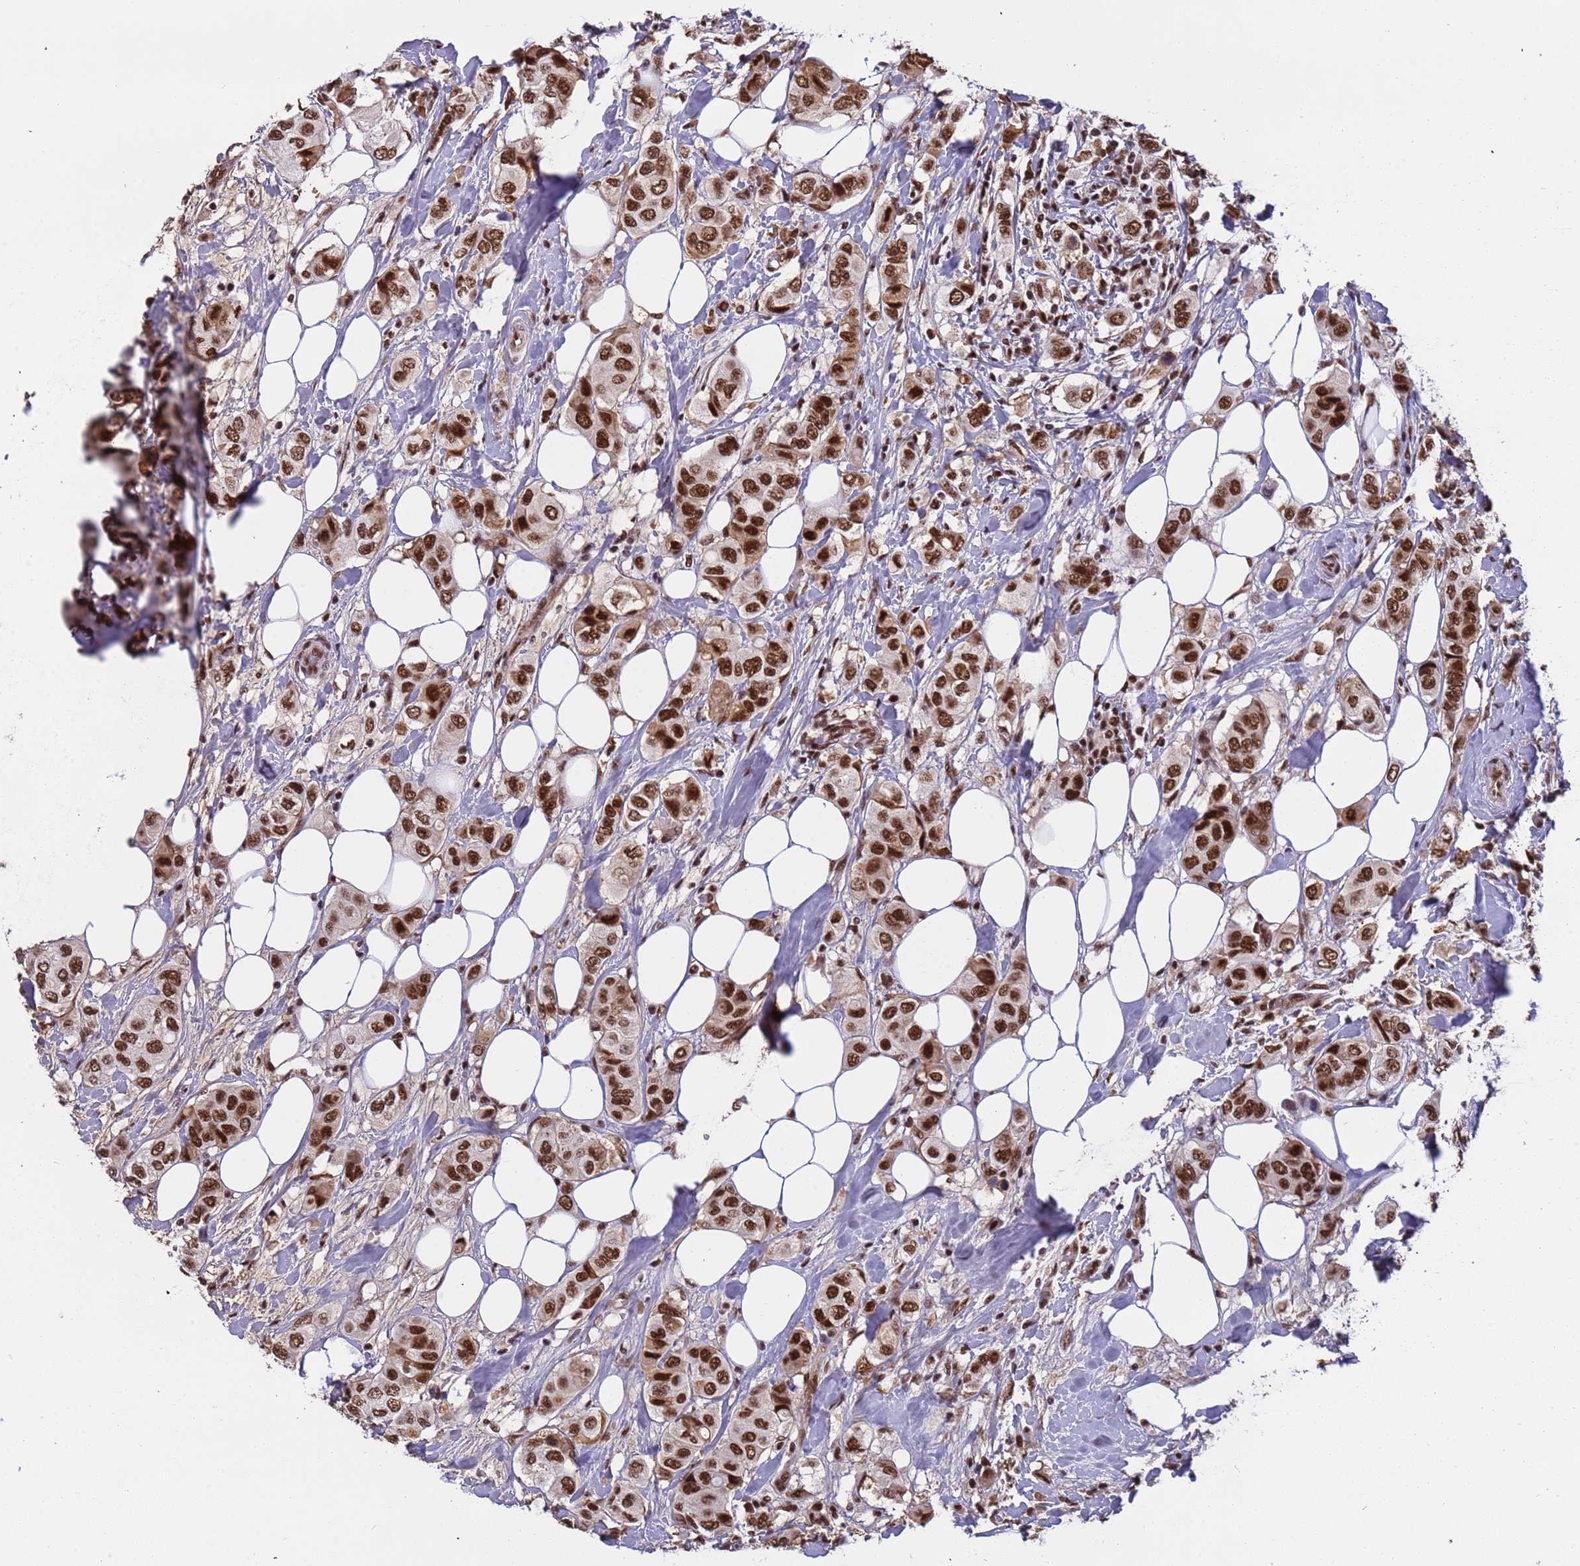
{"staining": {"intensity": "strong", "quantity": ">75%", "location": "nuclear"}, "tissue": "breast cancer", "cell_type": "Tumor cells", "image_type": "cancer", "snomed": [{"axis": "morphology", "description": "Lobular carcinoma"}, {"axis": "topography", "description": "Breast"}], "caption": "Immunohistochemistry micrograph of neoplastic tissue: breast cancer stained using immunohistochemistry (IHC) reveals high levels of strong protein expression localized specifically in the nuclear of tumor cells, appearing as a nuclear brown color.", "gene": "SRRT", "patient": {"sex": "female", "age": 51}}